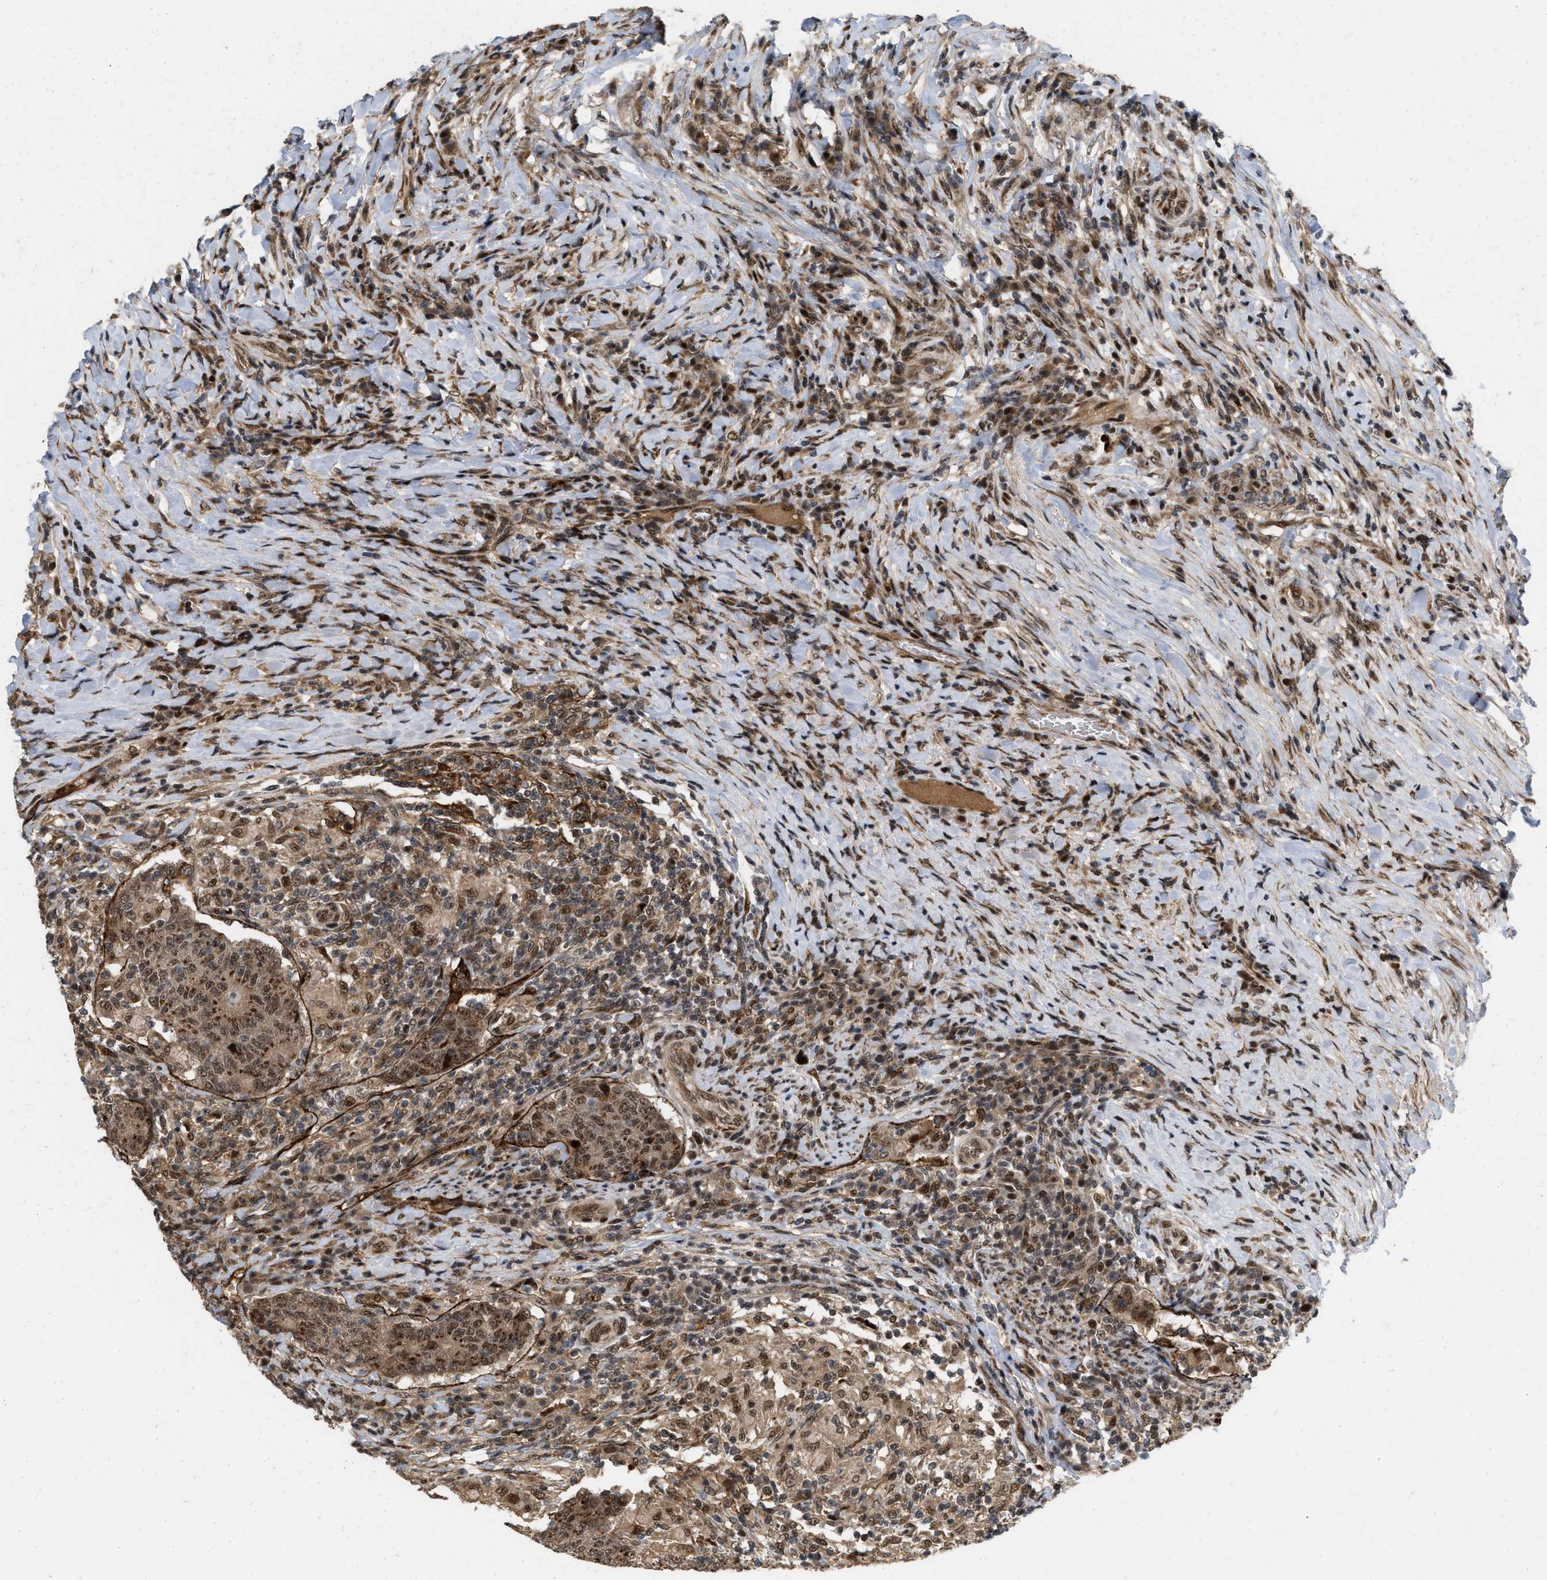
{"staining": {"intensity": "strong", "quantity": ">75%", "location": "cytoplasmic/membranous,nuclear"}, "tissue": "colorectal cancer", "cell_type": "Tumor cells", "image_type": "cancer", "snomed": [{"axis": "morphology", "description": "Normal tissue, NOS"}, {"axis": "morphology", "description": "Adenocarcinoma, NOS"}, {"axis": "topography", "description": "Colon"}], "caption": "Colorectal cancer (adenocarcinoma) was stained to show a protein in brown. There is high levels of strong cytoplasmic/membranous and nuclear expression in approximately >75% of tumor cells.", "gene": "ANKRD11", "patient": {"sex": "female", "age": 75}}